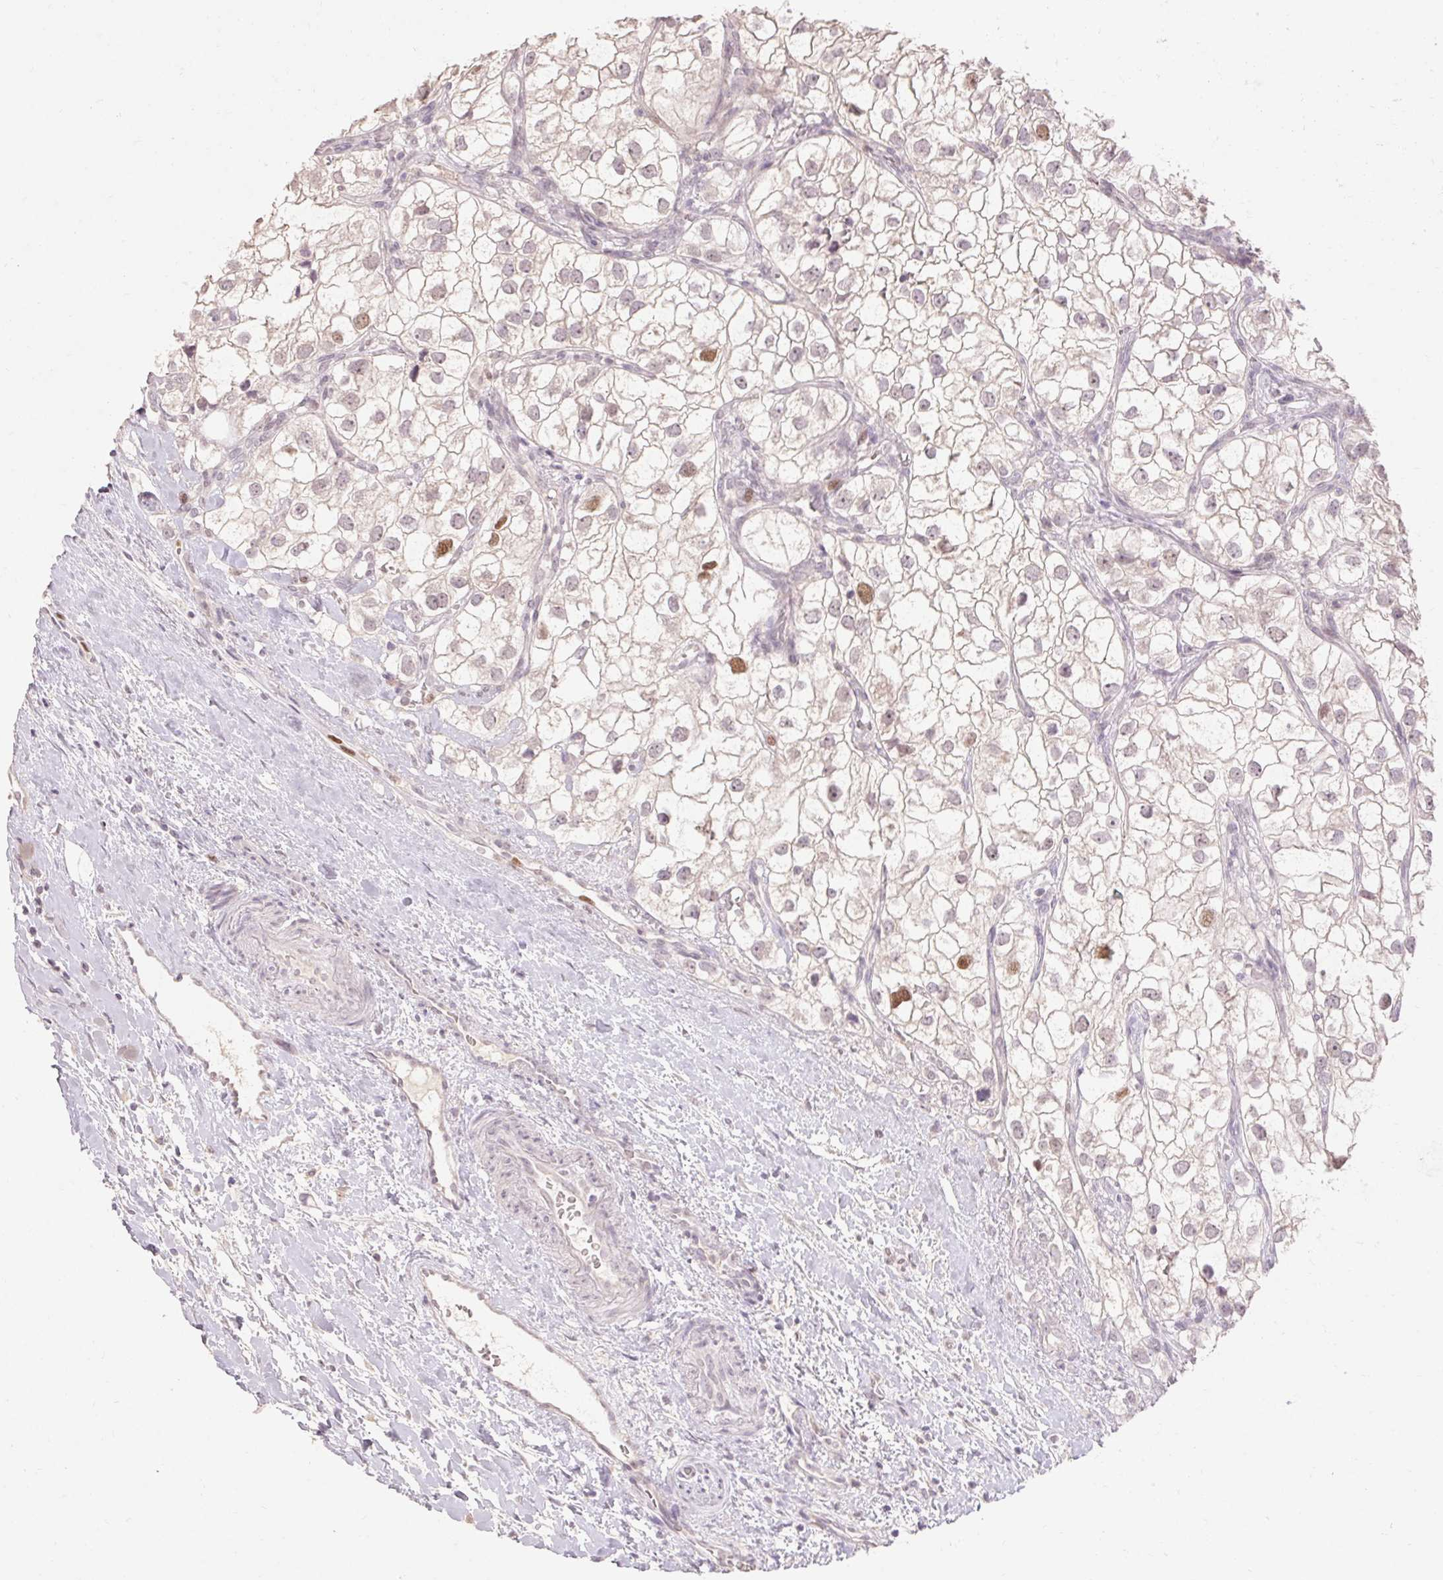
{"staining": {"intensity": "moderate", "quantity": "<25%", "location": "nuclear"}, "tissue": "renal cancer", "cell_type": "Tumor cells", "image_type": "cancer", "snomed": [{"axis": "morphology", "description": "Adenocarcinoma, NOS"}, {"axis": "topography", "description": "Kidney"}], "caption": "IHC (DAB (3,3'-diaminobenzidine)) staining of adenocarcinoma (renal) exhibits moderate nuclear protein expression in about <25% of tumor cells.", "gene": "SKP2", "patient": {"sex": "male", "age": 59}}